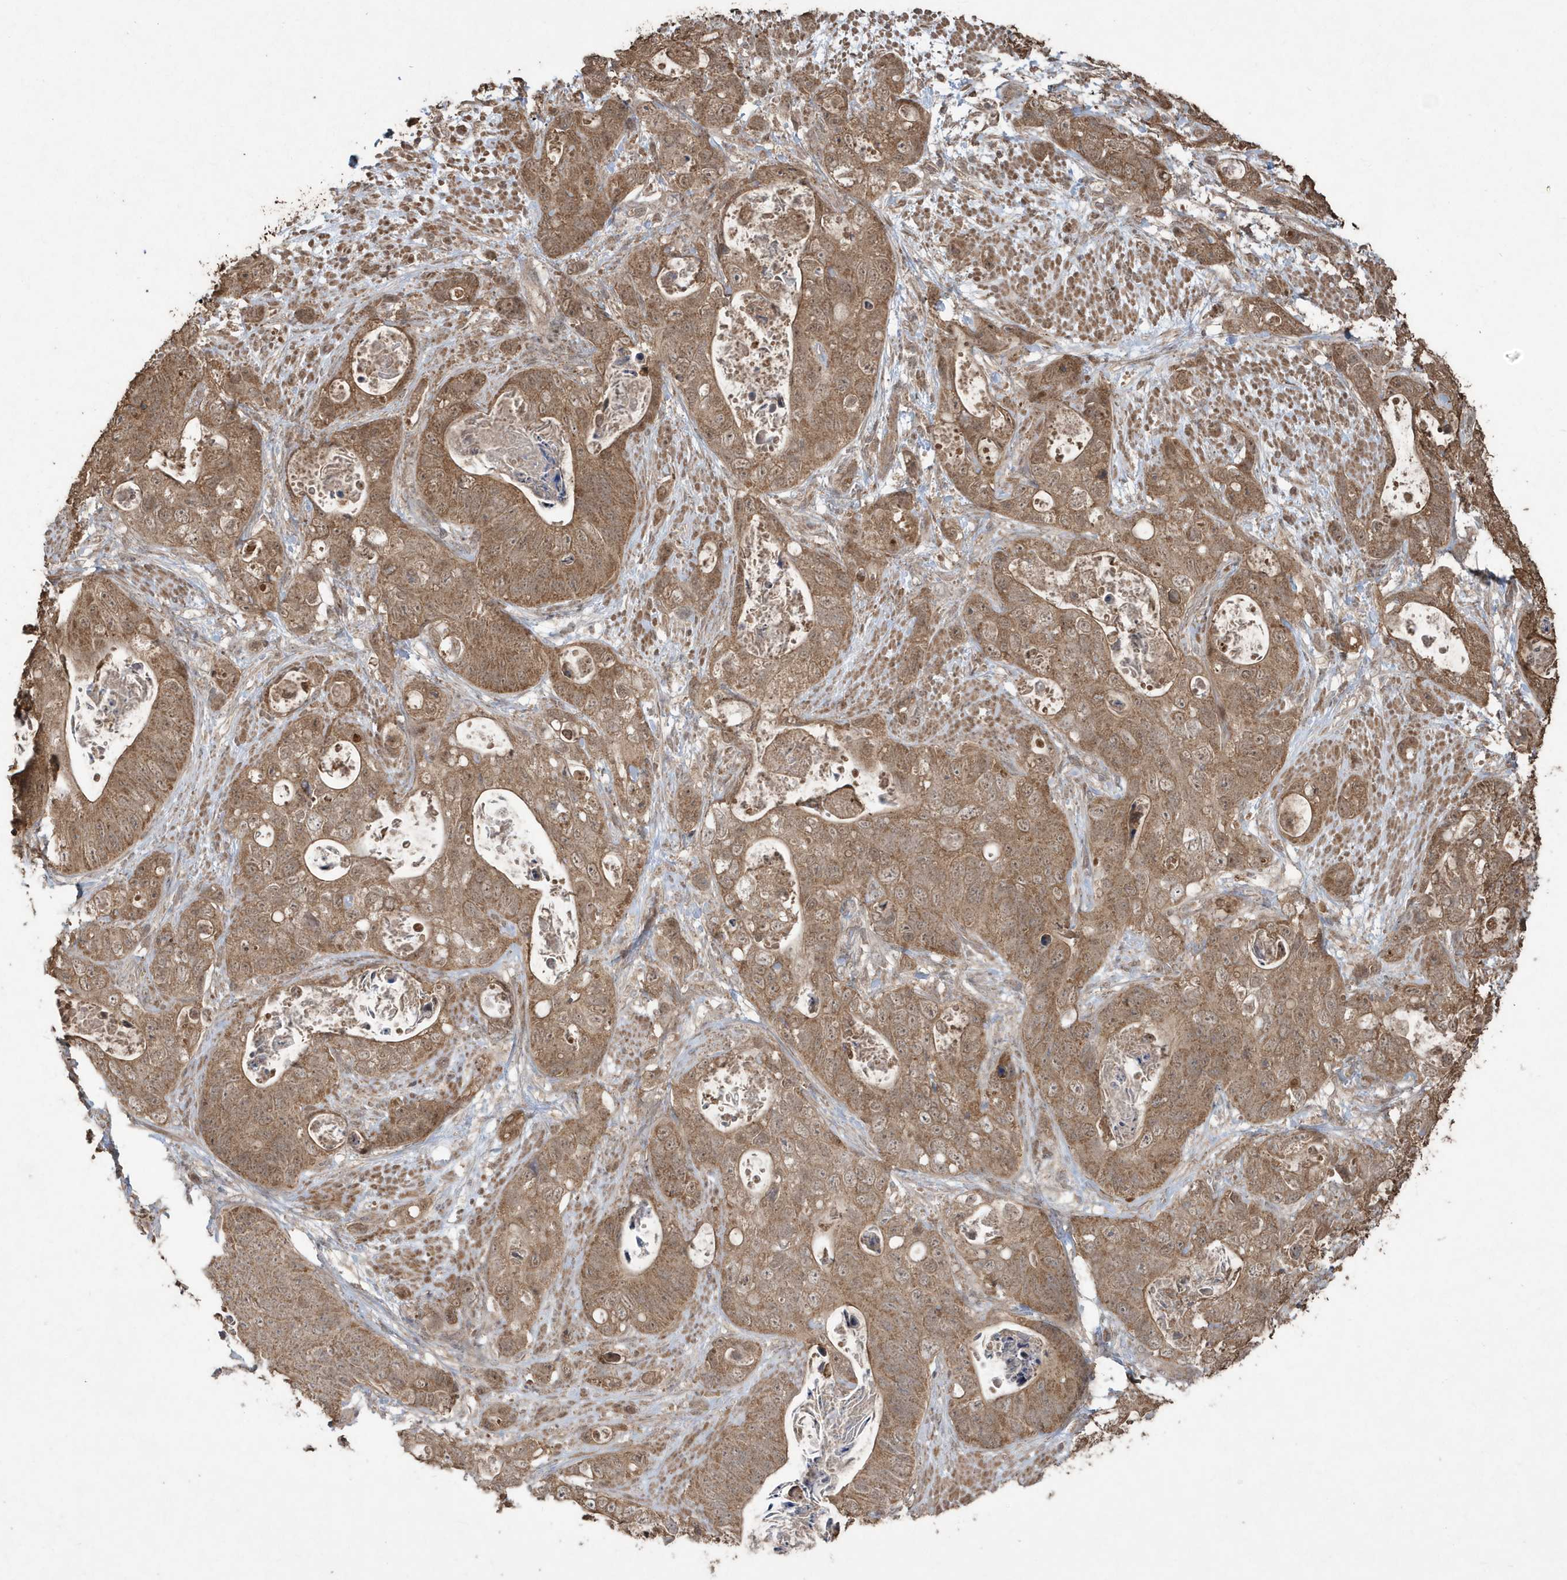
{"staining": {"intensity": "moderate", "quantity": ">75%", "location": "cytoplasmic/membranous"}, "tissue": "stomach cancer", "cell_type": "Tumor cells", "image_type": "cancer", "snomed": [{"axis": "morphology", "description": "Adenocarcinoma, NOS"}, {"axis": "topography", "description": "Stomach"}], "caption": "Tumor cells display medium levels of moderate cytoplasmic/membranous positivity in approximately >75% of cells in stomach adenocarcinoma. The staining was performed using DAB, with brown indicating positive protein expression. Nuclei are stained blue with hematoxylin.", "gene": "PAXBP1", "patient": {"sex": "female", "age": 89}}